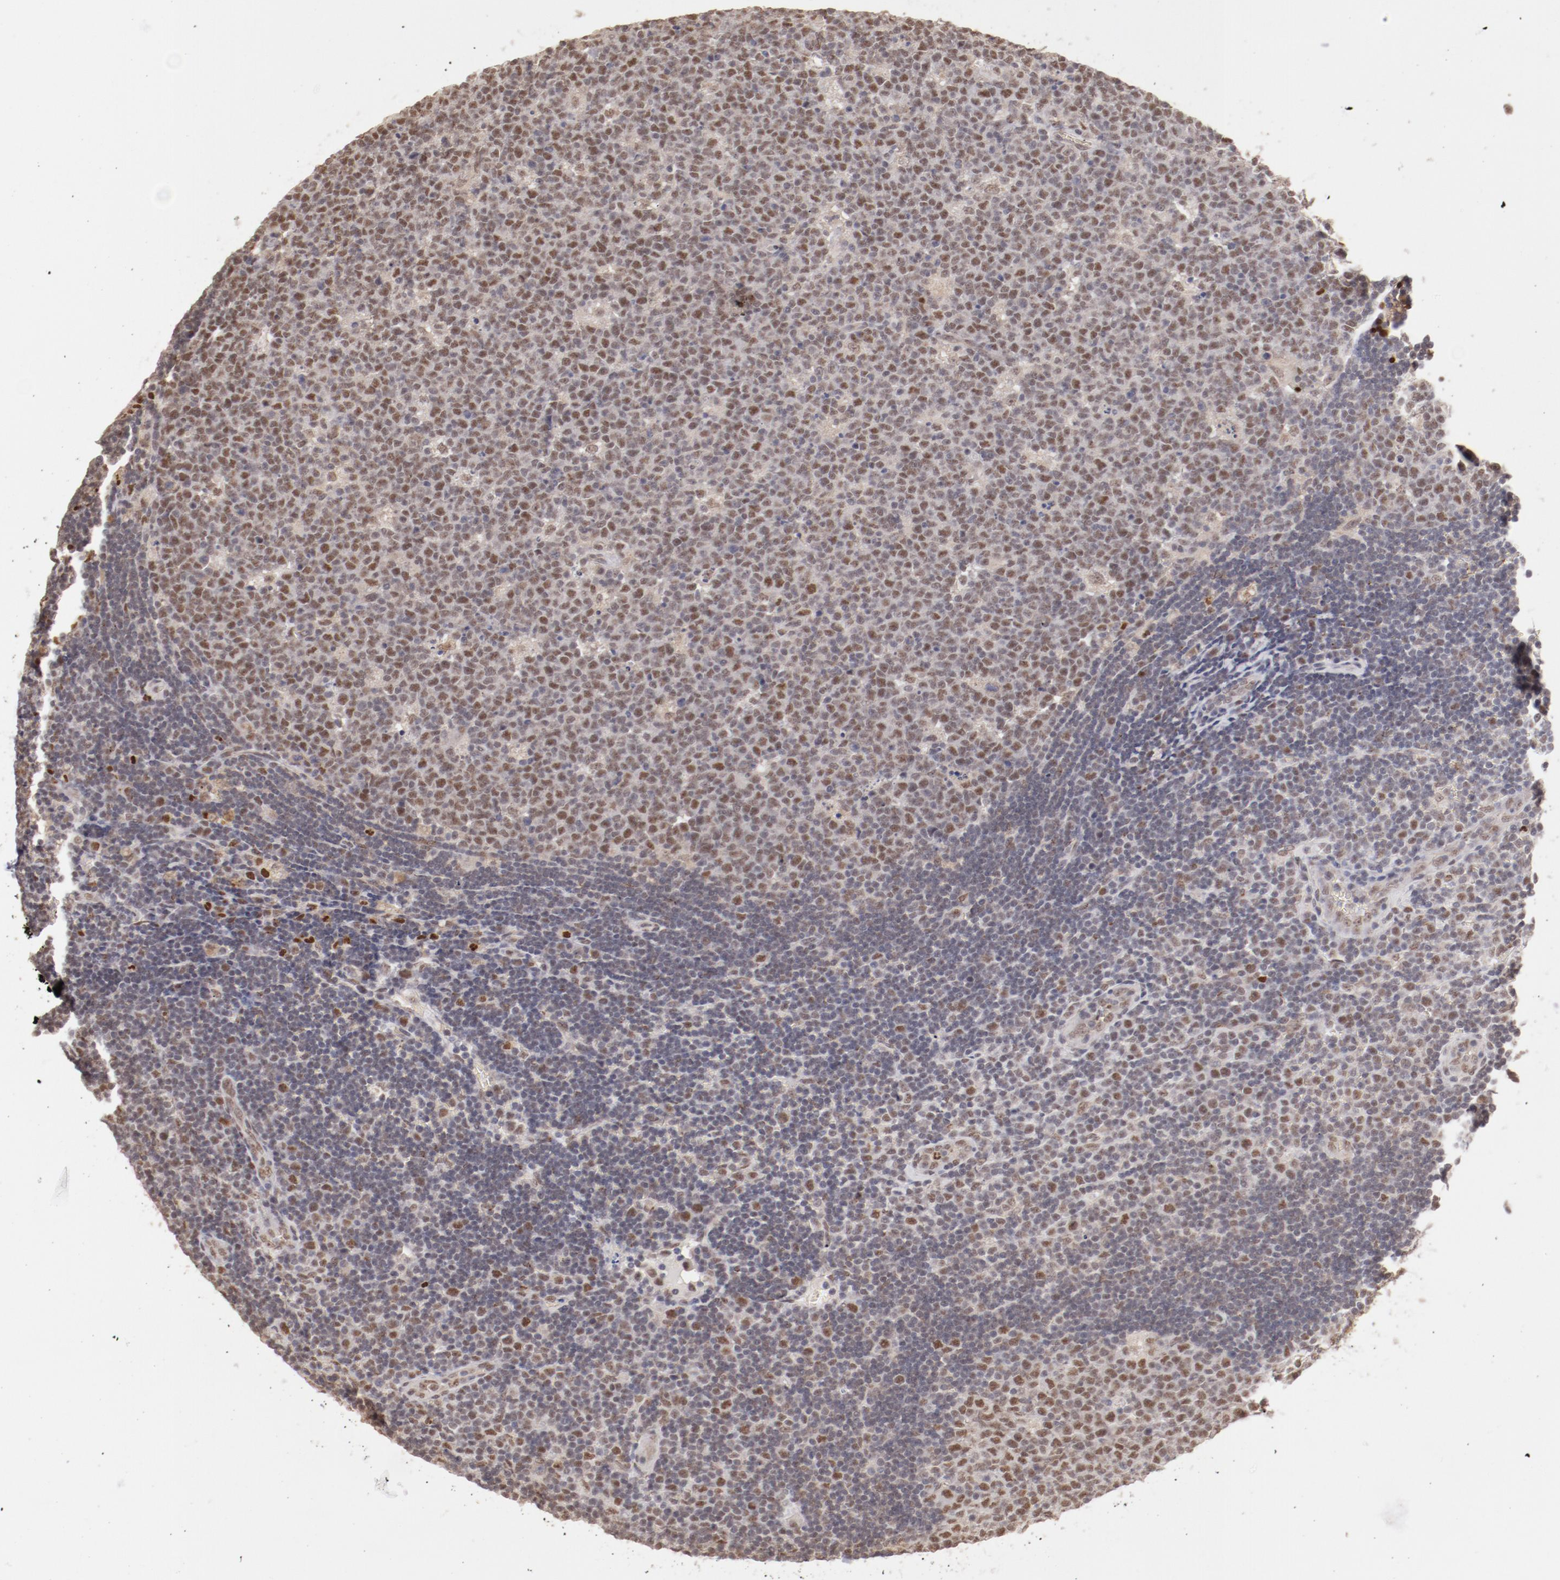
{"staining": {"intensity": "moderate", "quantity": ">75%", "location": "nuclear"}, "tissue": "lymph node", "cell_type": "Germinal center cells", "image_type": "normal", "snomed": [{"axis": "morphology", "description": "Normal tissue, NOS"}, {"axis": "topography", "description": "Lymph node"}, {"axis": "topography", "description": "Salivary gland"}], "caption": "This is a photomicrograph of immunohistochemistry staining of benign lymph node, which shows moderate positivity in the nuclear of germinal center cells.", "gene": "NFE2", "patient": {"sex": "male", "age": 8}}